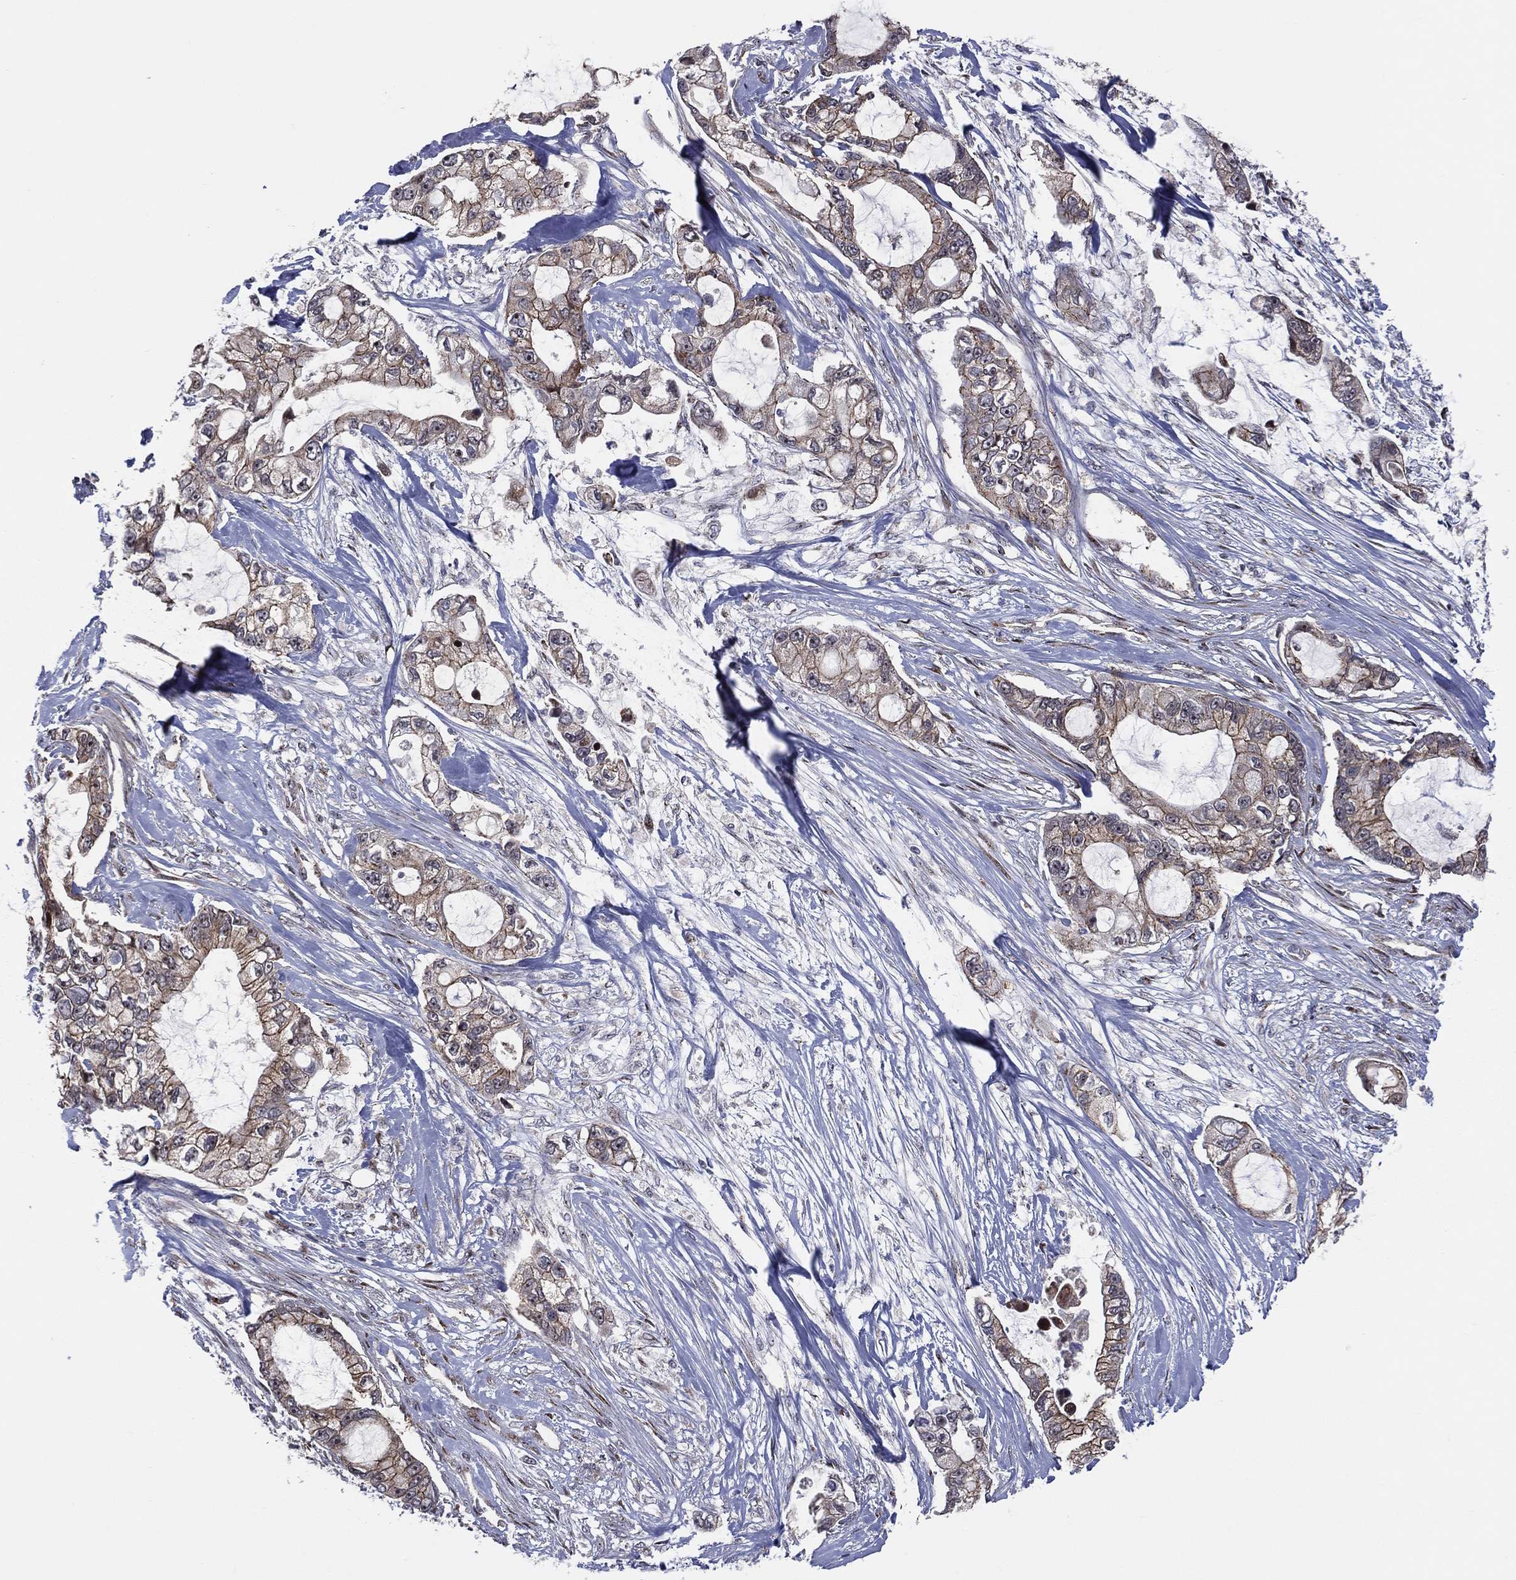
{"staining": {"intensity": "moderate", "quantity": "25%-75%", "location": "cytoplasmic/membranous"}, "tissue": "pancreatic cancer", "cell_type": "Tumor cells", "image_type": "cancer", "snomed": [{"axis": "morphology", "description": "Adenocarcinoma, NOS"}, {"axis": "topography", "description": "Pancreas"}], "caption": "The image displays a brown stain indicating the presence of a protein in the cytoplasmic/membranous of tumor cells in pancreatic cancer. The protein is stained brown, and the nuclei are stained in blue (DAB IHC with brightfield microscopy, high magnification).", "gene": "VHL", "patient": {"sex": "female", "age": 69}}